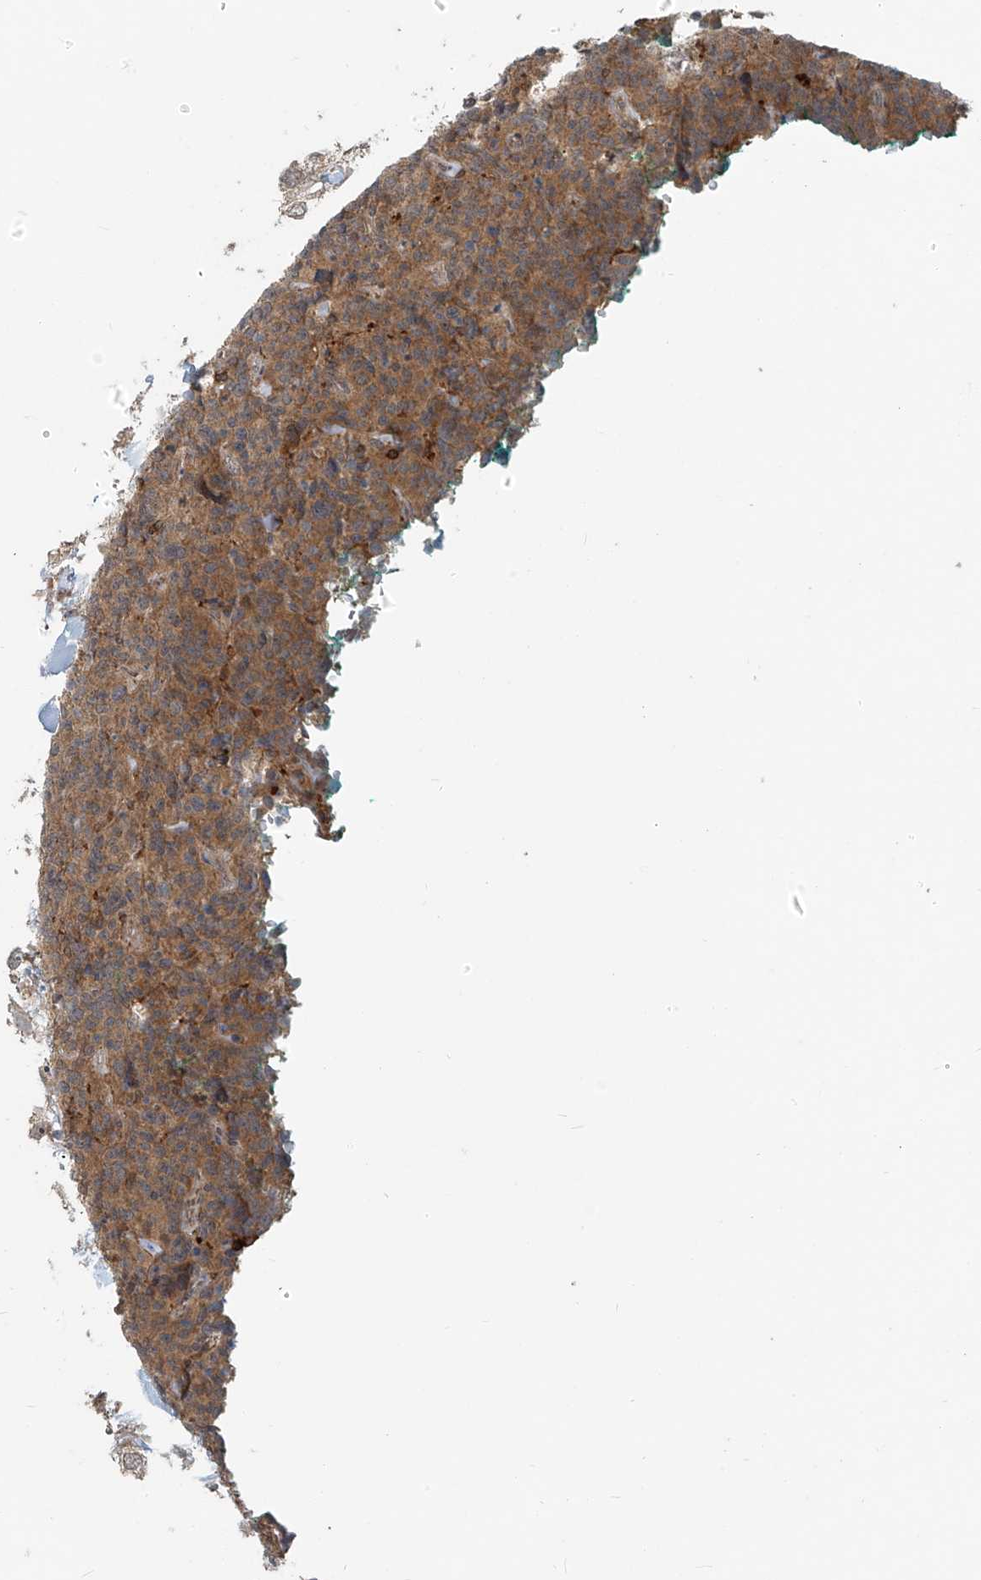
{"staining": {"intensity": "moderate", "quantity": ">75%", "location": "cytoplasmic/membranous"}, "tissue": "carcinoid", "cell_type": "Tumor cells", "image_type": "cancer", "snomed": [{"axis": "morphology", "description": "Carcinoid, malignant, NOS"}, {"axis": "topography", "description": "Lung"}], "caption": "Immunohistochemistry histopathology image of neoplastic tissue: carcinoid (malignant) stained using immunohistochemistry displays medium levels of moderate protein expression localized specifically in the cytoplasmic/membranous of tumor cells, appearing as a cytoplasmic/membranous brown color.", "gene": "KATNIP", "patient": {"sex": "female", "age": 46}}